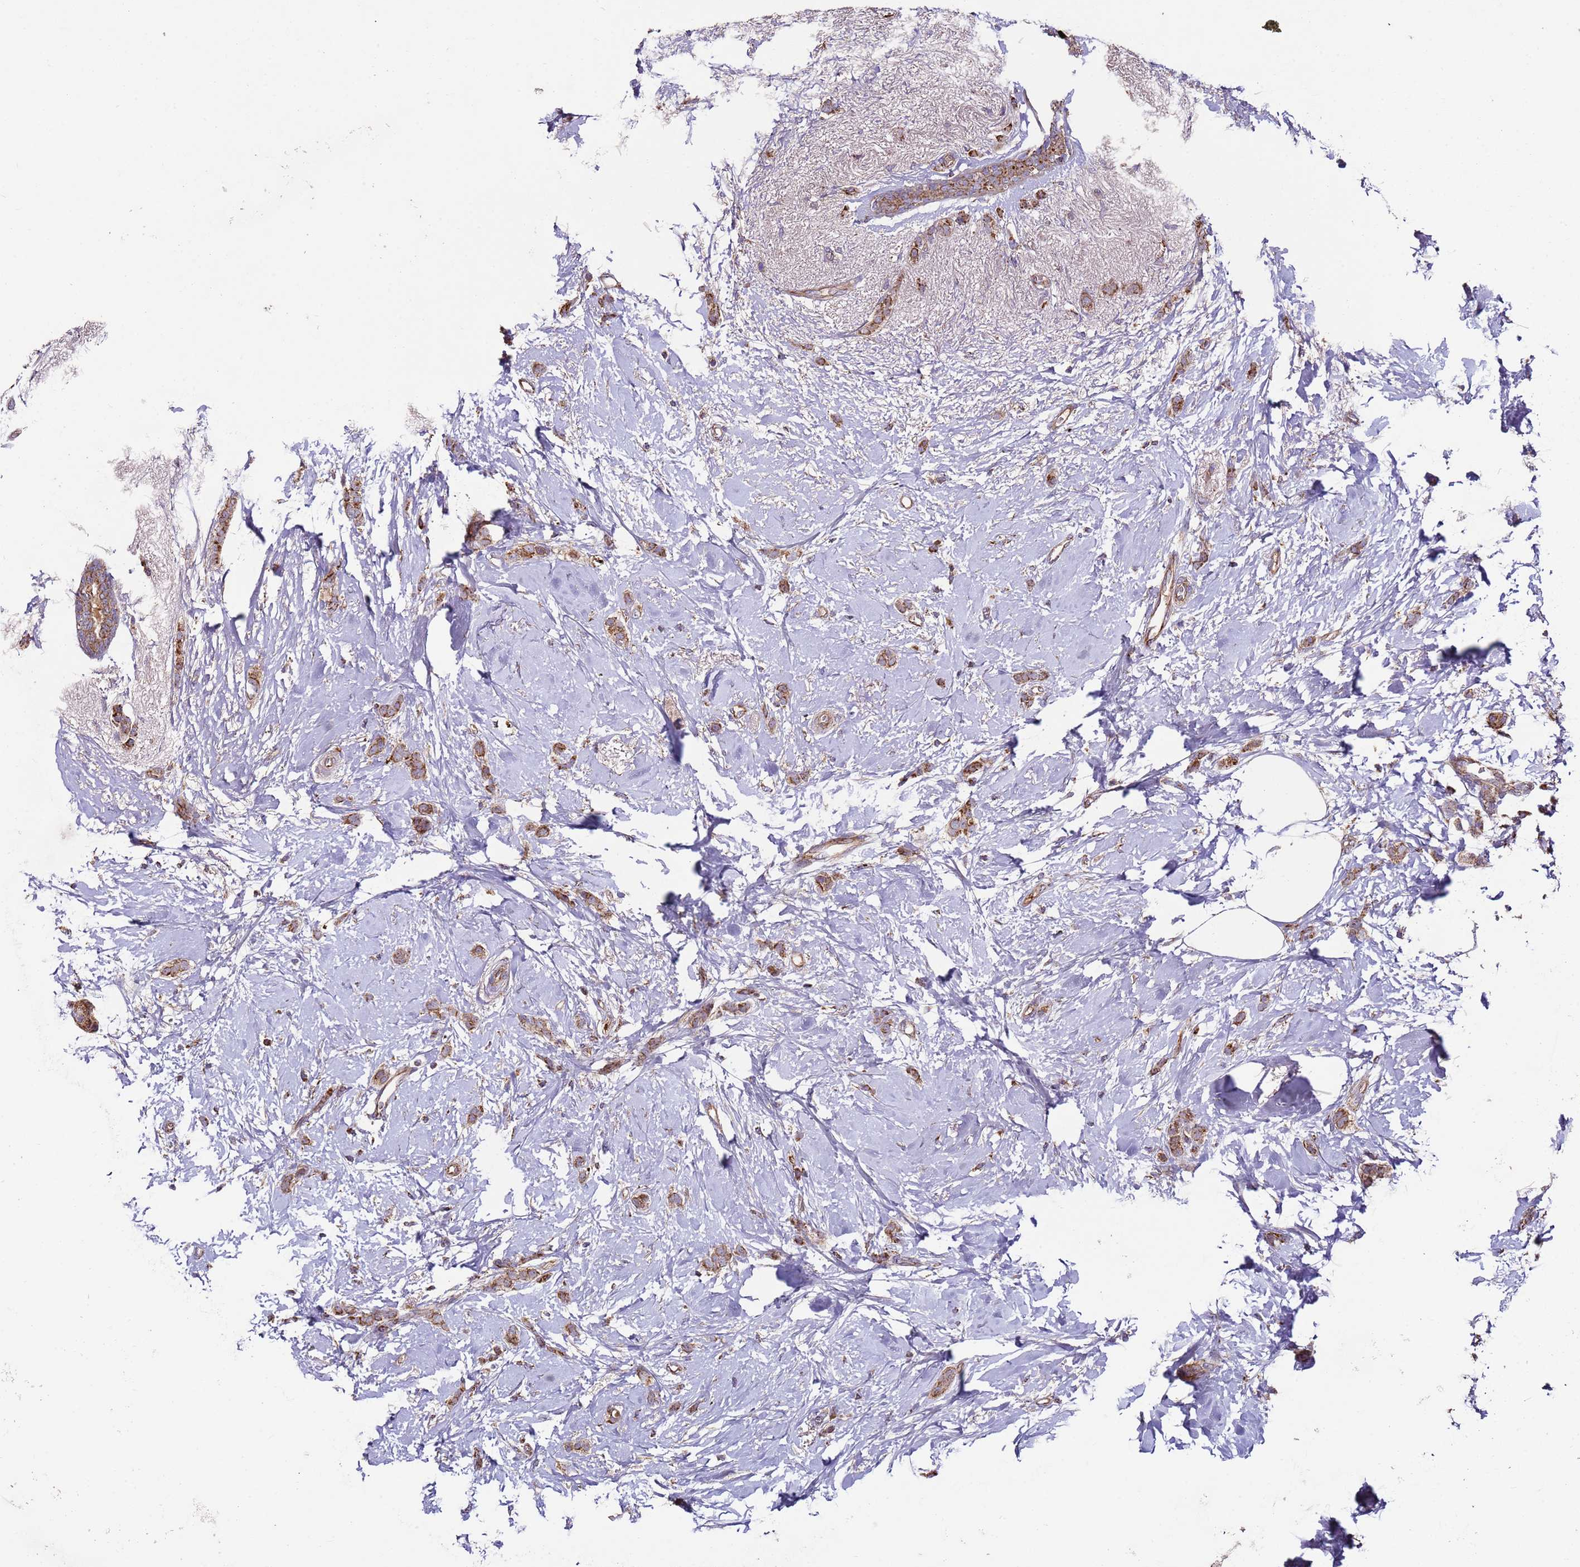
{"staining": {"intensity": "moderate", "quantity": ">75%", "location": "cytoplasmic/membranous"}, "tissue": "breast cancer", "cell_type": "Tumor cells", "image_type": "cancer", "snomed": [{"axis": "morphology", "description": "Duct carcinoma"}, {"axis": "topography", "description": "Breast"}], "caption": "The immunohistochemical stain shows moderate cytoplasmic/membranous positivity in tumor cells of breast cancer tissue.", "gene": "FBXO33", "patient": {"sex": "female", "age": 72}}